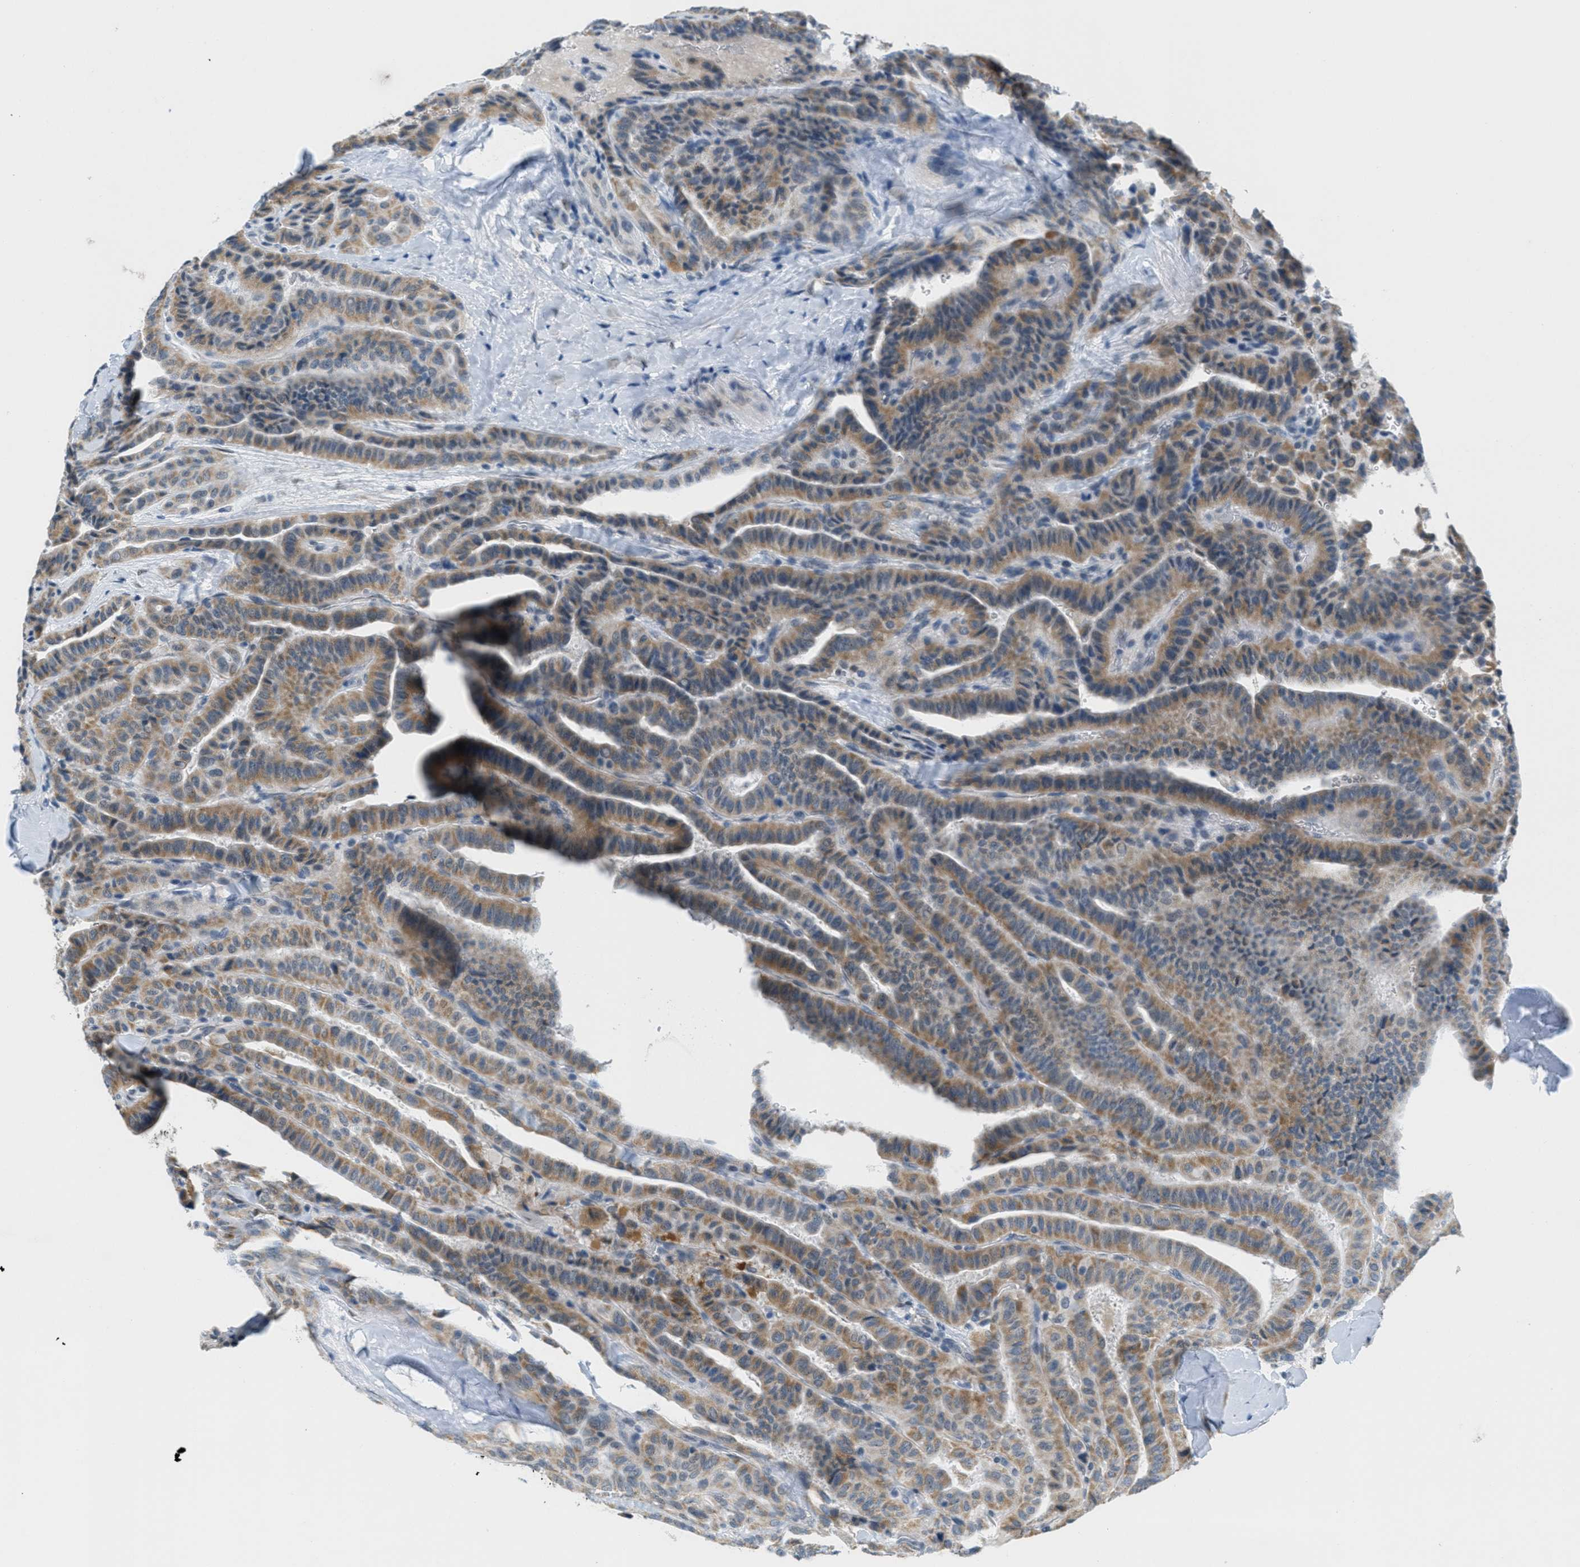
{"staining": {"intensity": "moderate", "quantity": ">75%", "location": "cytoplasmic/membranous"}, "tissue": "thyroid cancer", "cell_type": "Tumor cells", "image_type": "cancer", "snomed": [{"axis": "morphology", "description": "Papillary adenocarcinoma, NOS"}, {"axis": "topography", "description": "Thyroid gland"}], "caption": "The histopathology image exhibits immunohistochemical staining of thyroid cancer (papillary adenocarcinoma). There is moderate cytoplasmic/membranous staining is appreciated in approximately >75% of tumor cells.", "gene": "HS3ST2", "patient": {"sex": "male", "age": 77}}